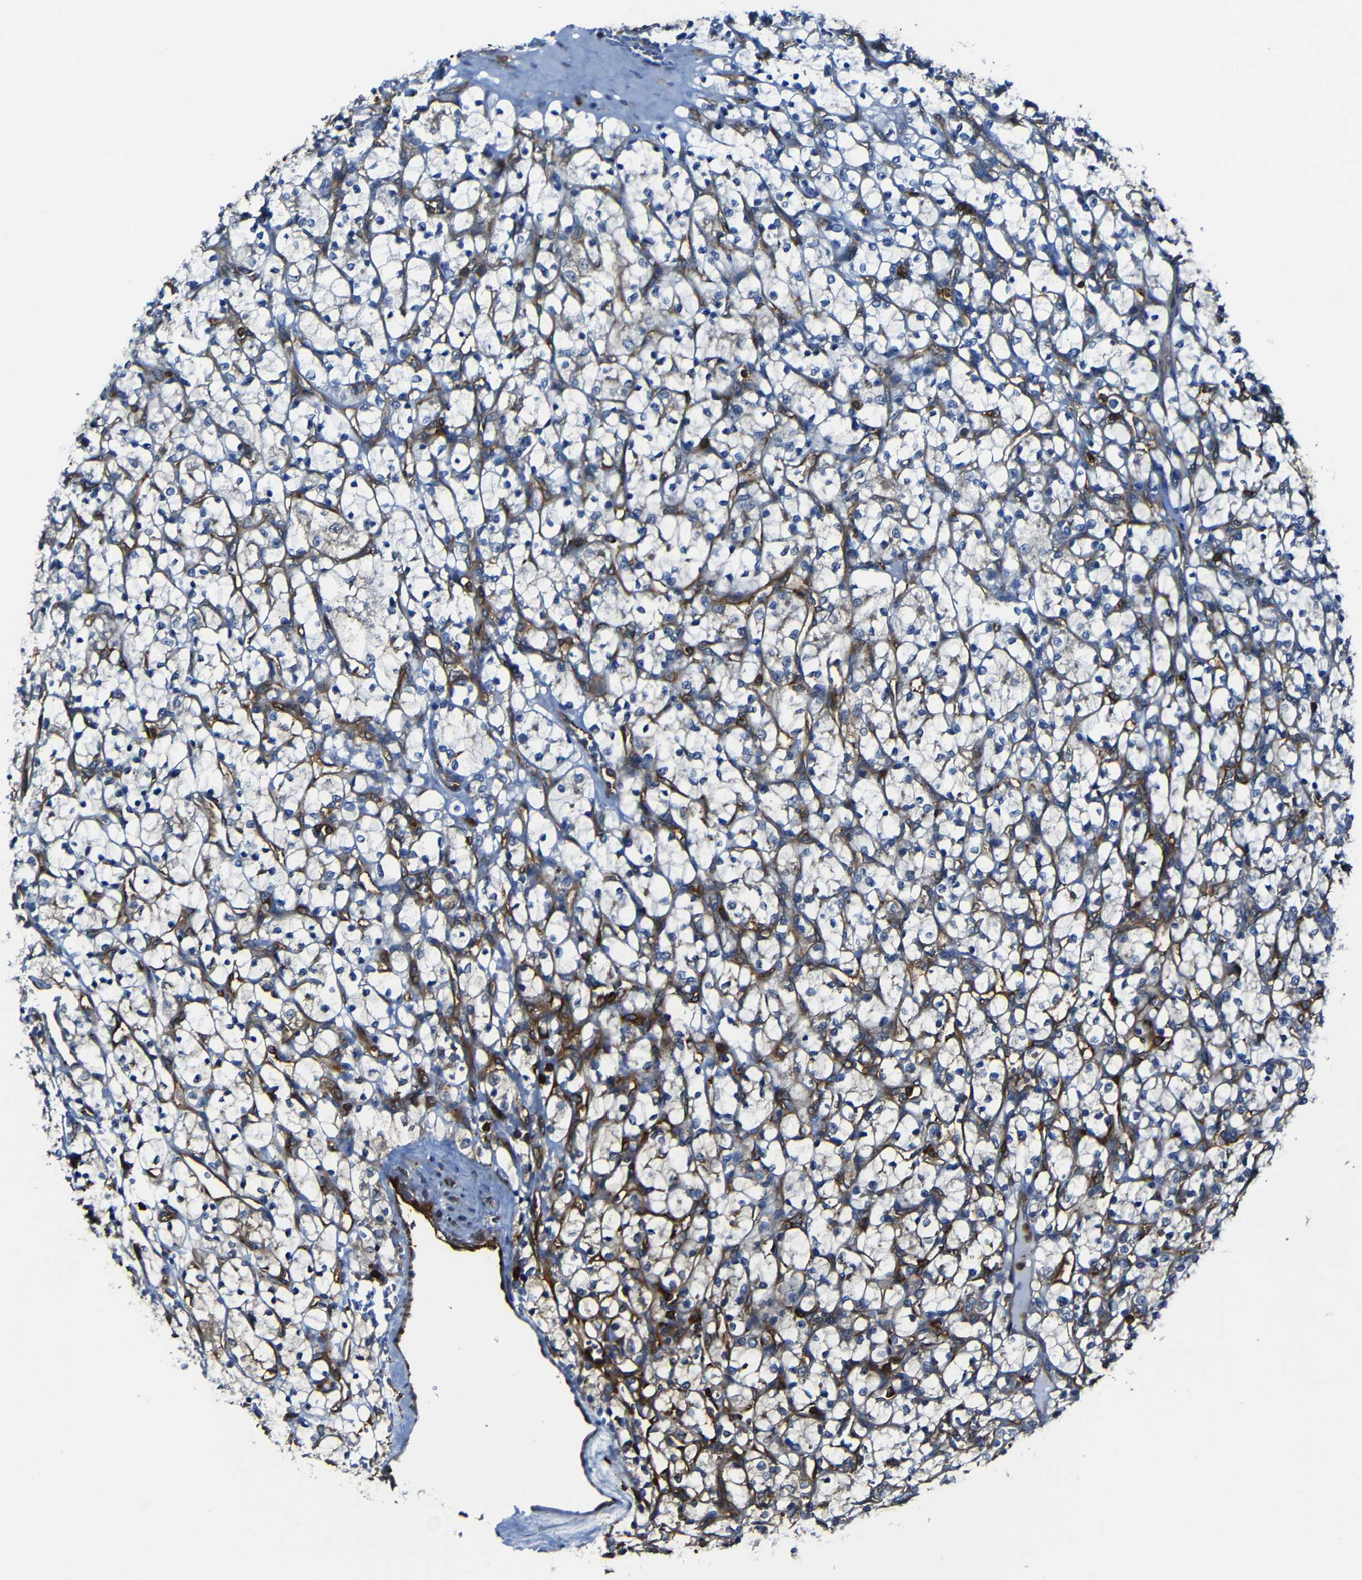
{"staining": {"intensity": "negative", "quantity": "none", "location": "none"}, "tissue": "renal cancer", "cell_type": "Tumor cells", "image_type": "cancer", "snomed": [{"axis": "morphology", "description": "Adenocarcinoma, NOS"}, {"axis": "topography", "description": "Kidney"}], "caption": "IHC image of neoplastic tissue: human renal adenocarcinoma stained with DAB (3,3'-diaminobenzidine) reveals no significant protein expression in tumor cells.", "gene": "ARHGEF1", "patient": {"sex": "female", "age": 69}}